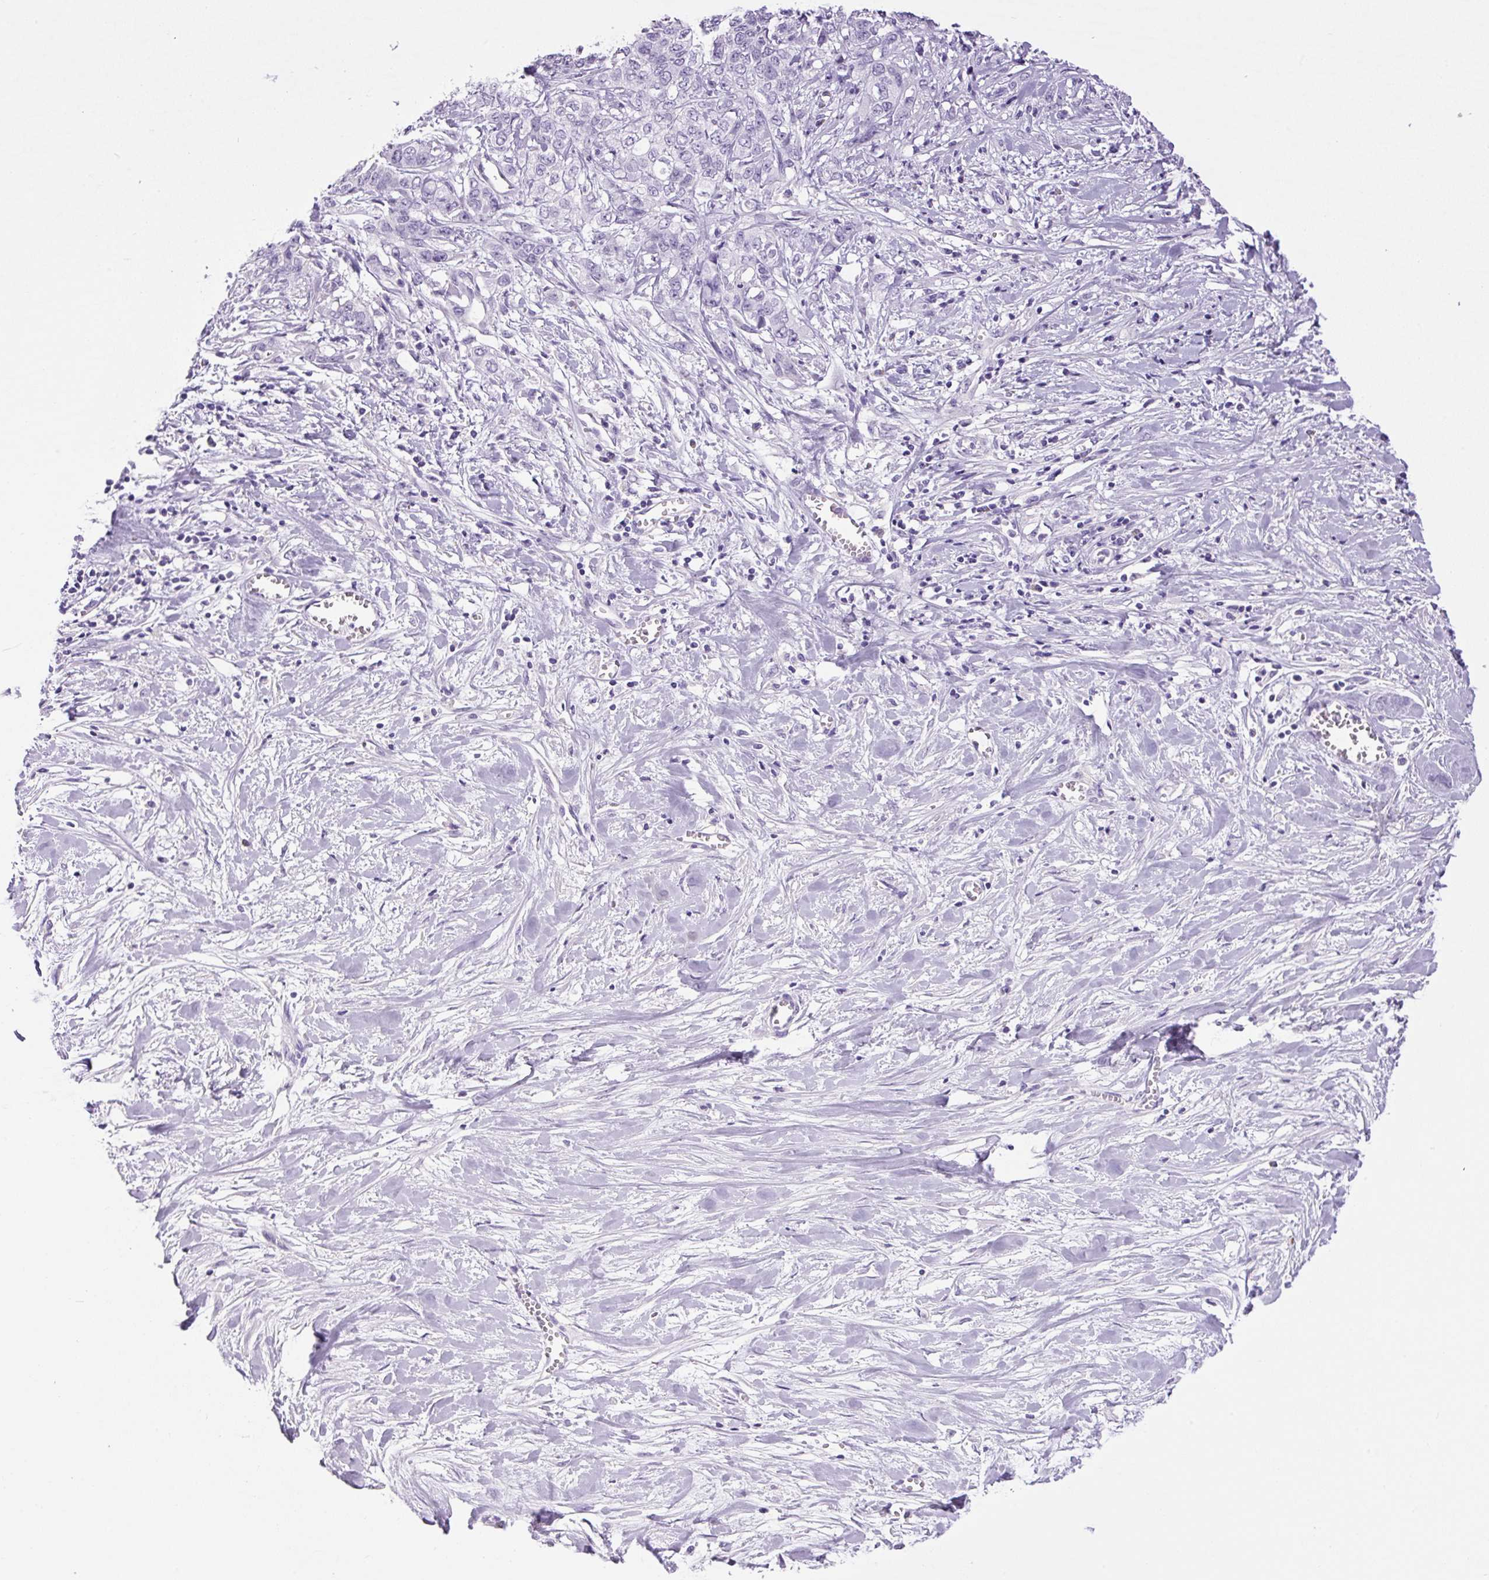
{"staining": {"intensity": "negative", "quantity": "none", "location": "none"}, "tissue": "stomach cancer", "cell_type": "Tumor cells", "image_type": "cancer", "snomed": [{"axis": "morphology", "description": "Adenocarcinoma, NOS"}, {"axis": "topography", "description": "Stomach, upper"}], "caption": "Tumor cells are negative for protein expression in human stomach adenocarcinoma.", "gene": "CHGA", "patient": {"sex": "male", "age": 62}}